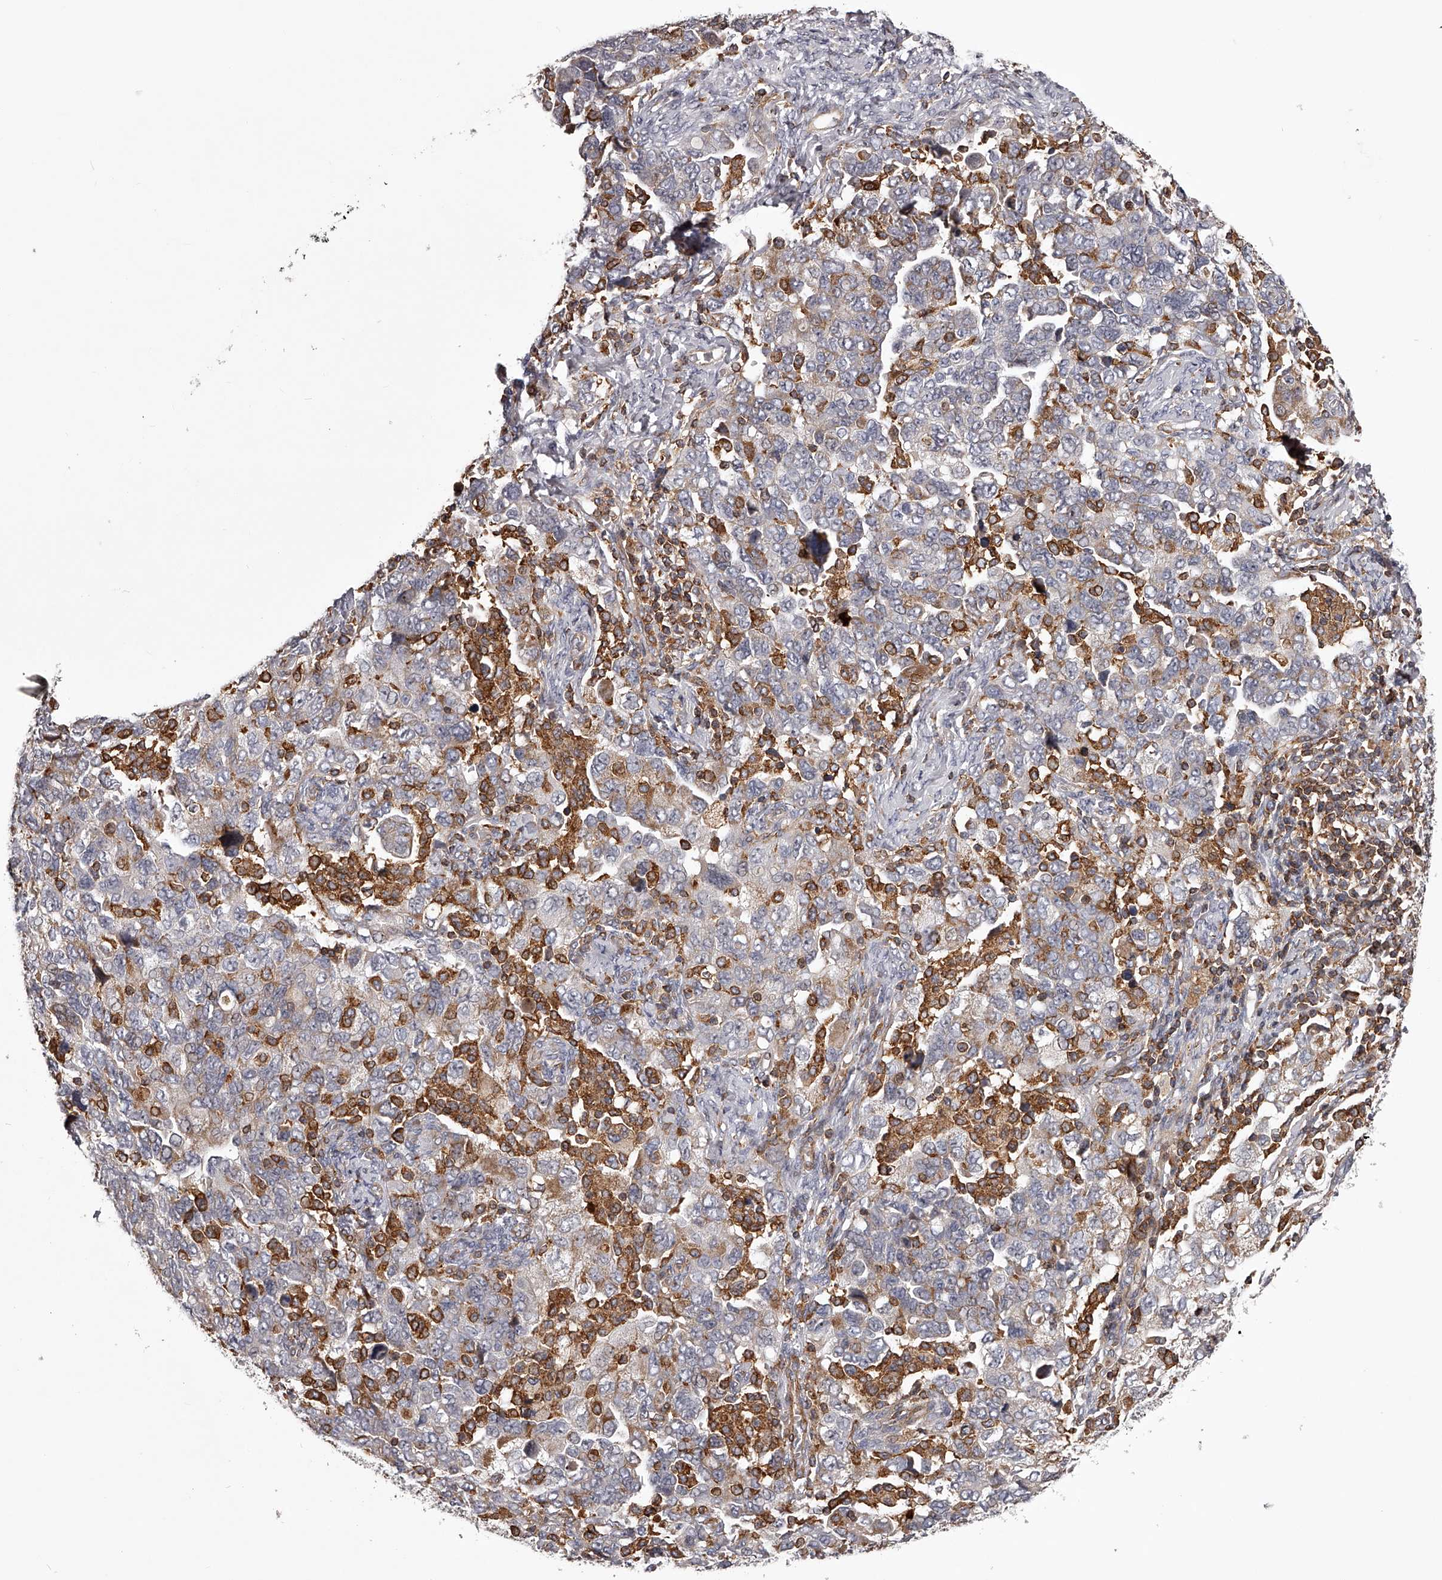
{"staining": {"intensity": "weak", "quantity": "<25%", "location": "cytoplasmic/membranous"}, "tissue": "ovarian cancer", "cell_type": "Tumor cells", "image_type": "cancer", "snomed": [{"axis": "morphology", "description": "Carcinoma, NOS"}, {"axis": "morphology", "description": "Cystadenocarcinoma, serous, NOS"}, {"axis": "topography", "description": "Ovary"}], "caption": "DAB (3,3'-diaminobenzidine) immunohistochemical staining of ovarian cancer (serous cystadenocarcinoma) shows no significant expression in tumor cells. (Immunohistochemistry, brightfield microscopy, high magnification).", "gene": "RRP36", "patient": {"sex": "female", "age": 69}}